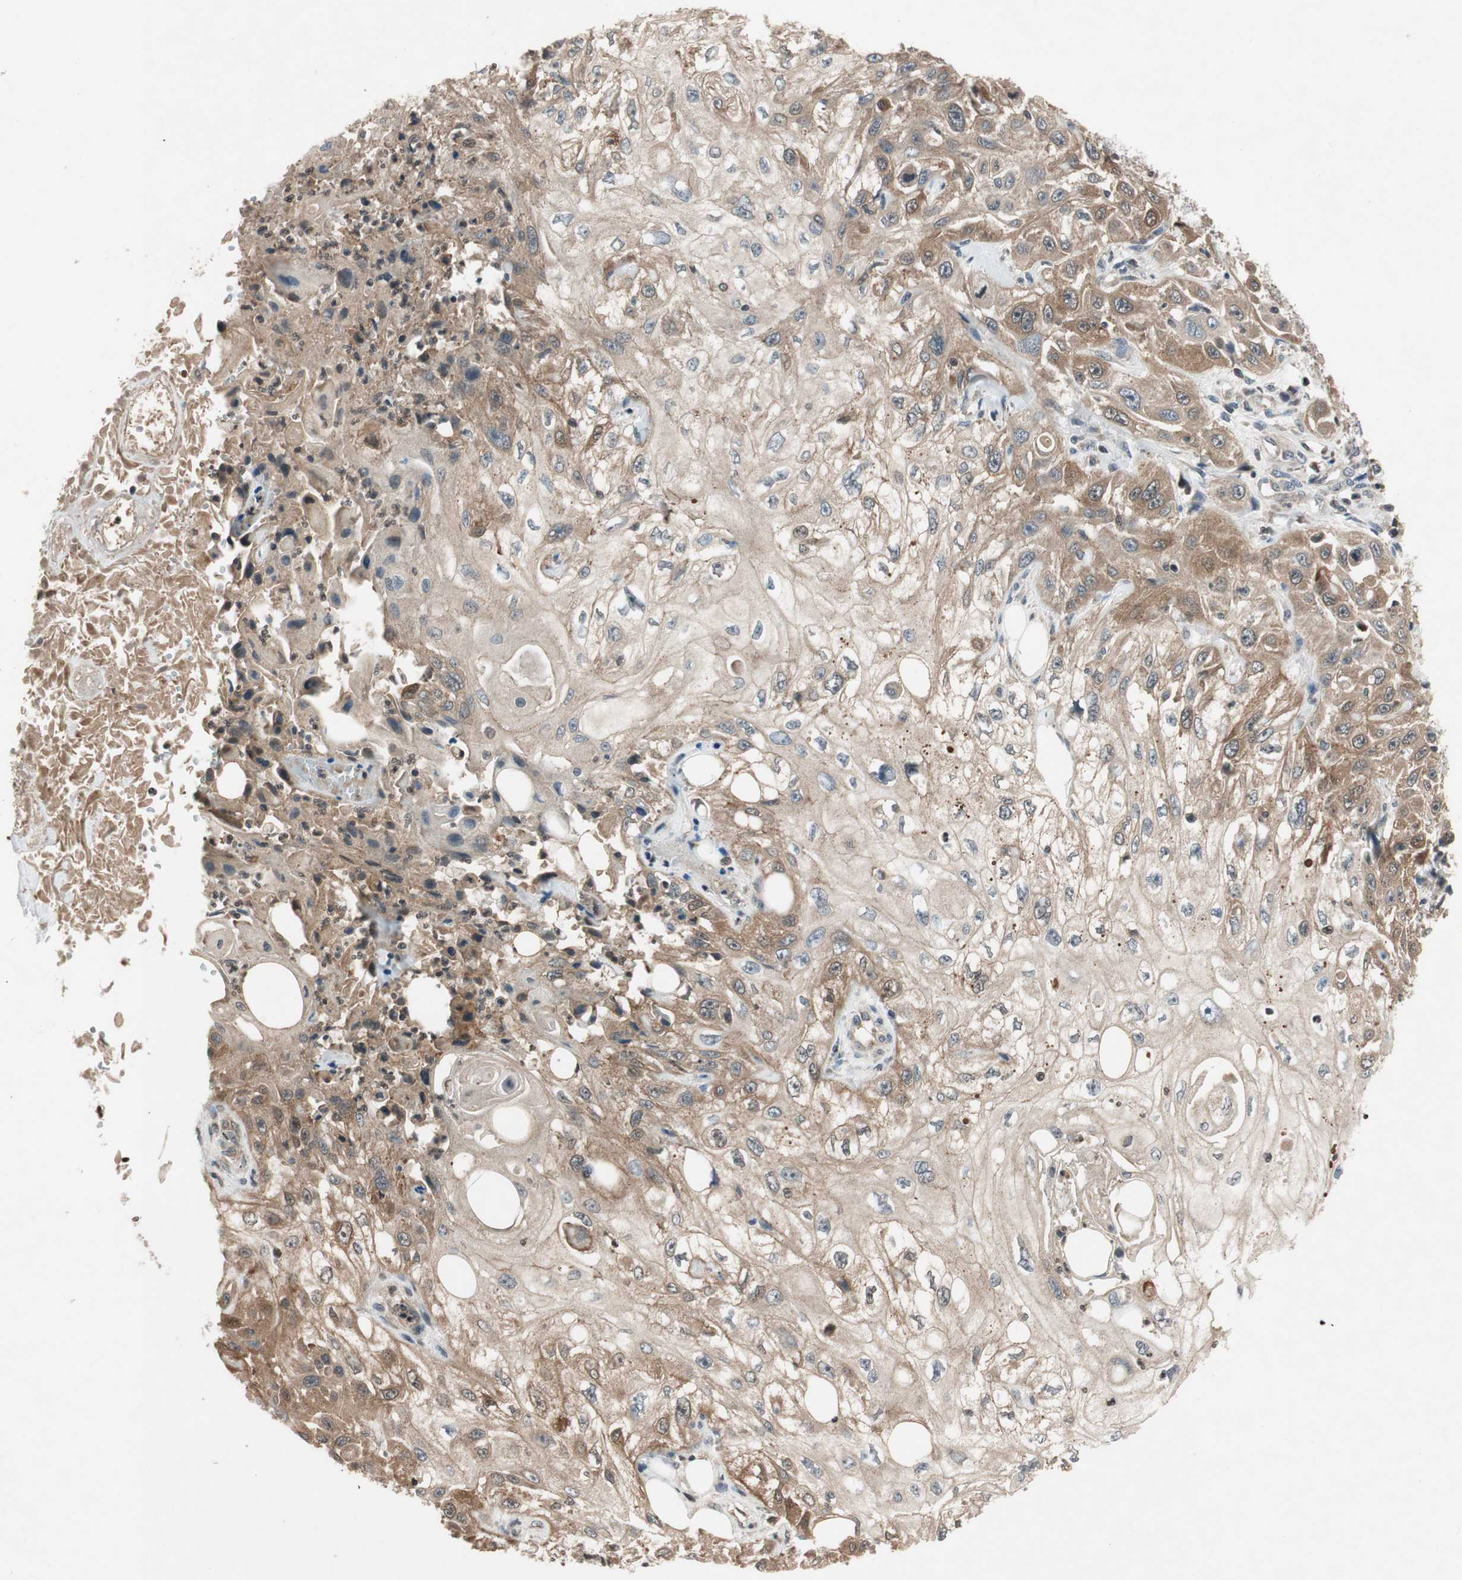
{"staining": {"intensity": "moderate", "quantity": ">75%", "location": "cytoplasmic/membranous"}, "tissue": "skin cancer", "cell_type": "Tumor cells", "image_type": "cancer", "snomed": [{"axis": "morphology", "description": "Squamous cell carcinoma, NOS"}, {"axis": "topography", "description": "Skin"}], "caption": "The photomicrograph exhibits staining of skin squamous cell carcinoma, revealing moderate cytoplasmic/membranous protein expression (brown color) within tumor cells. (brown staining indicates protein expression, while blue staining denotes nuclei).", "gene": "GCLM", "patient": {"sex": "male", "age": 75}}